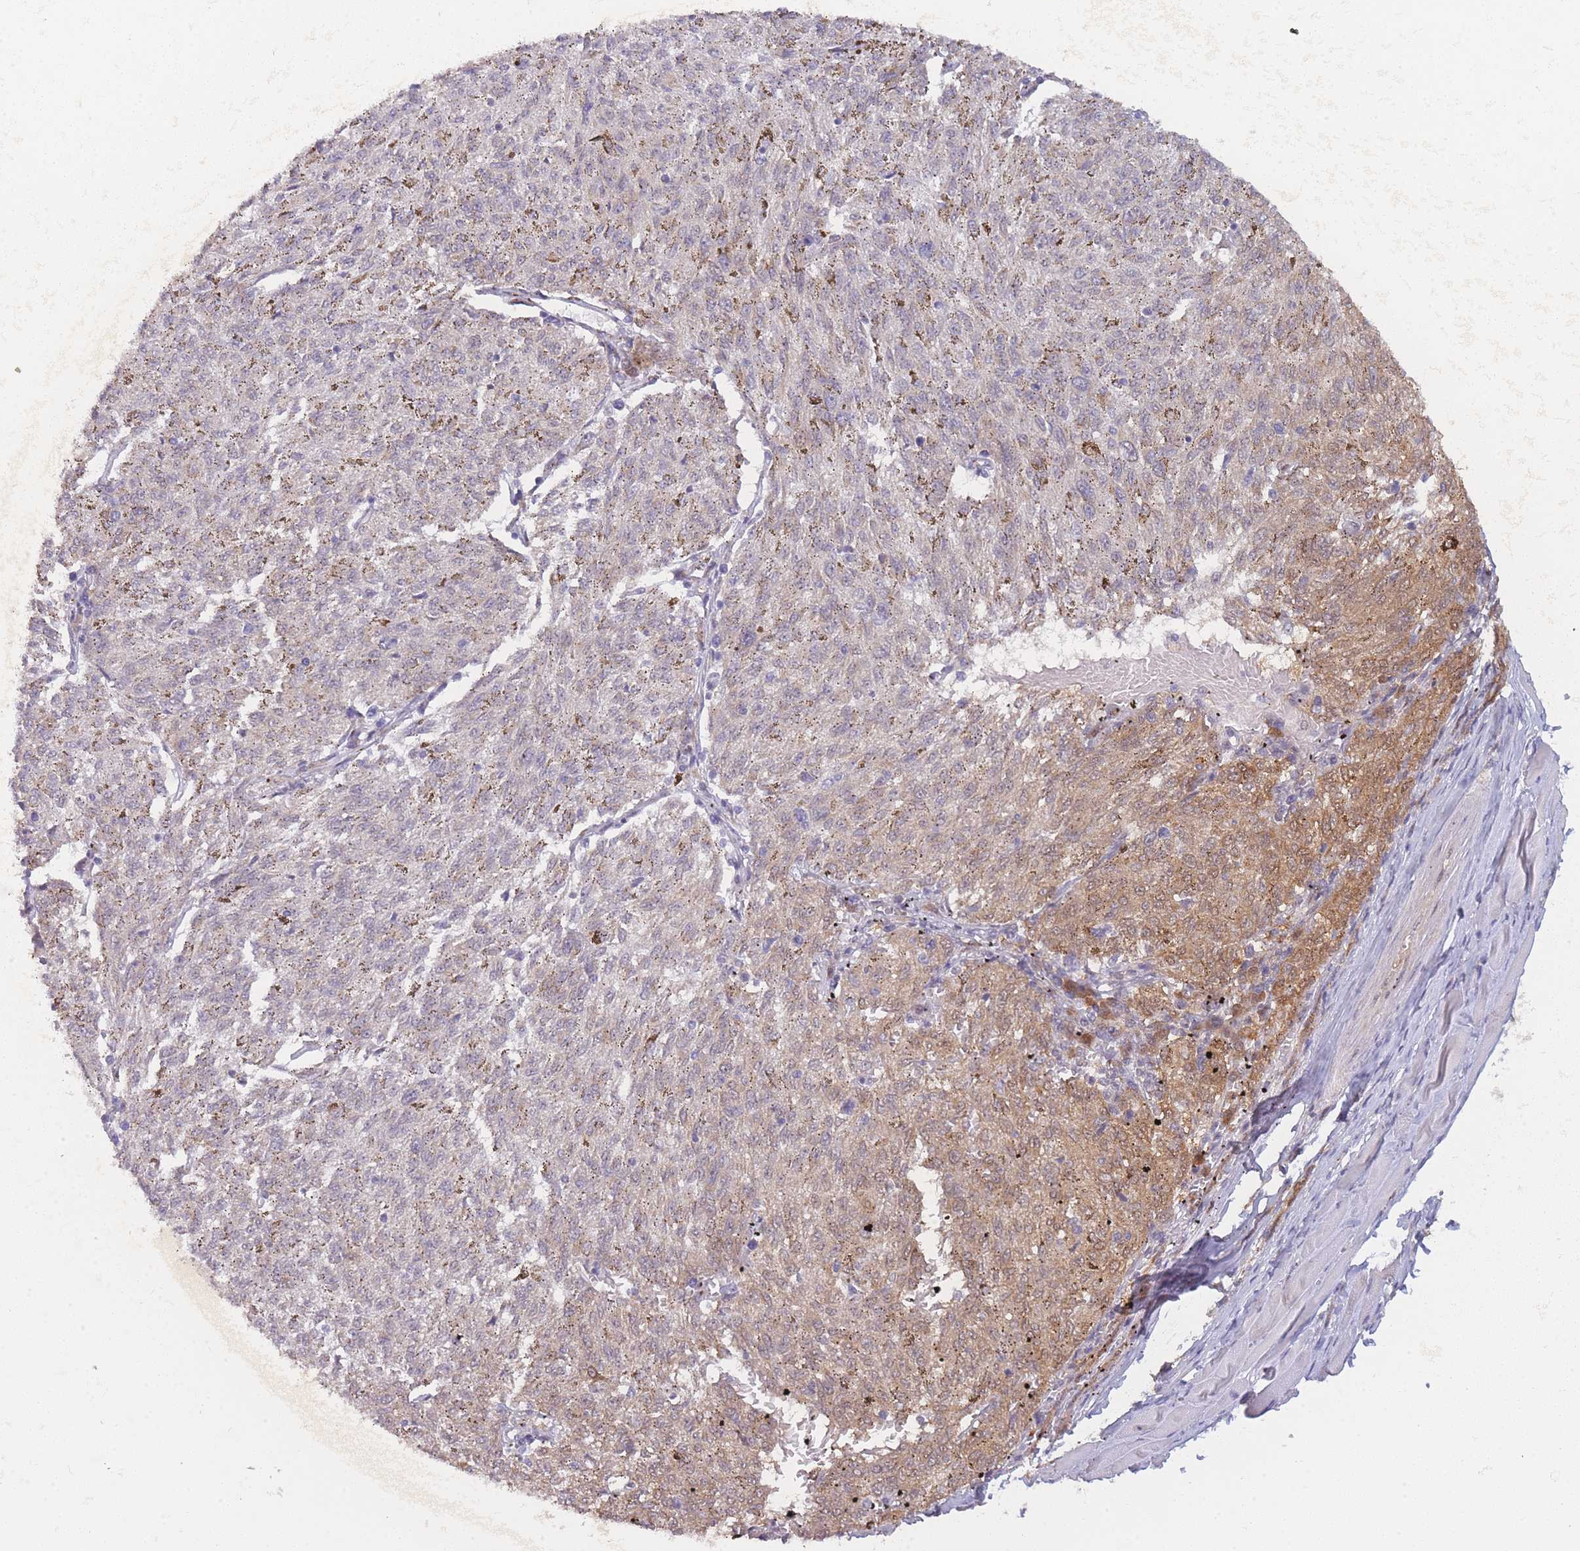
{"staining": {"intensity": "moderate", "quantity": "25%-75%", "location": "cytoplasmic/membranous"}, "tissue": "melanoma", "cell_type": "Tumor cells", "image_type": "cancer", "snomed": [{"axis": "morphology", "description": "Malignant melanoma, NOS"}, {"axis": "topography", "description": "Skin"}], "caption": "Human malignant melanoma stained for a protein (brown) demonstrates moderate cytoplasmic/membranous positive expression in approximately 25%-75% of tumor cells.", "gene": "MRI1", "patient": {"sex": "female", "age": 72}}